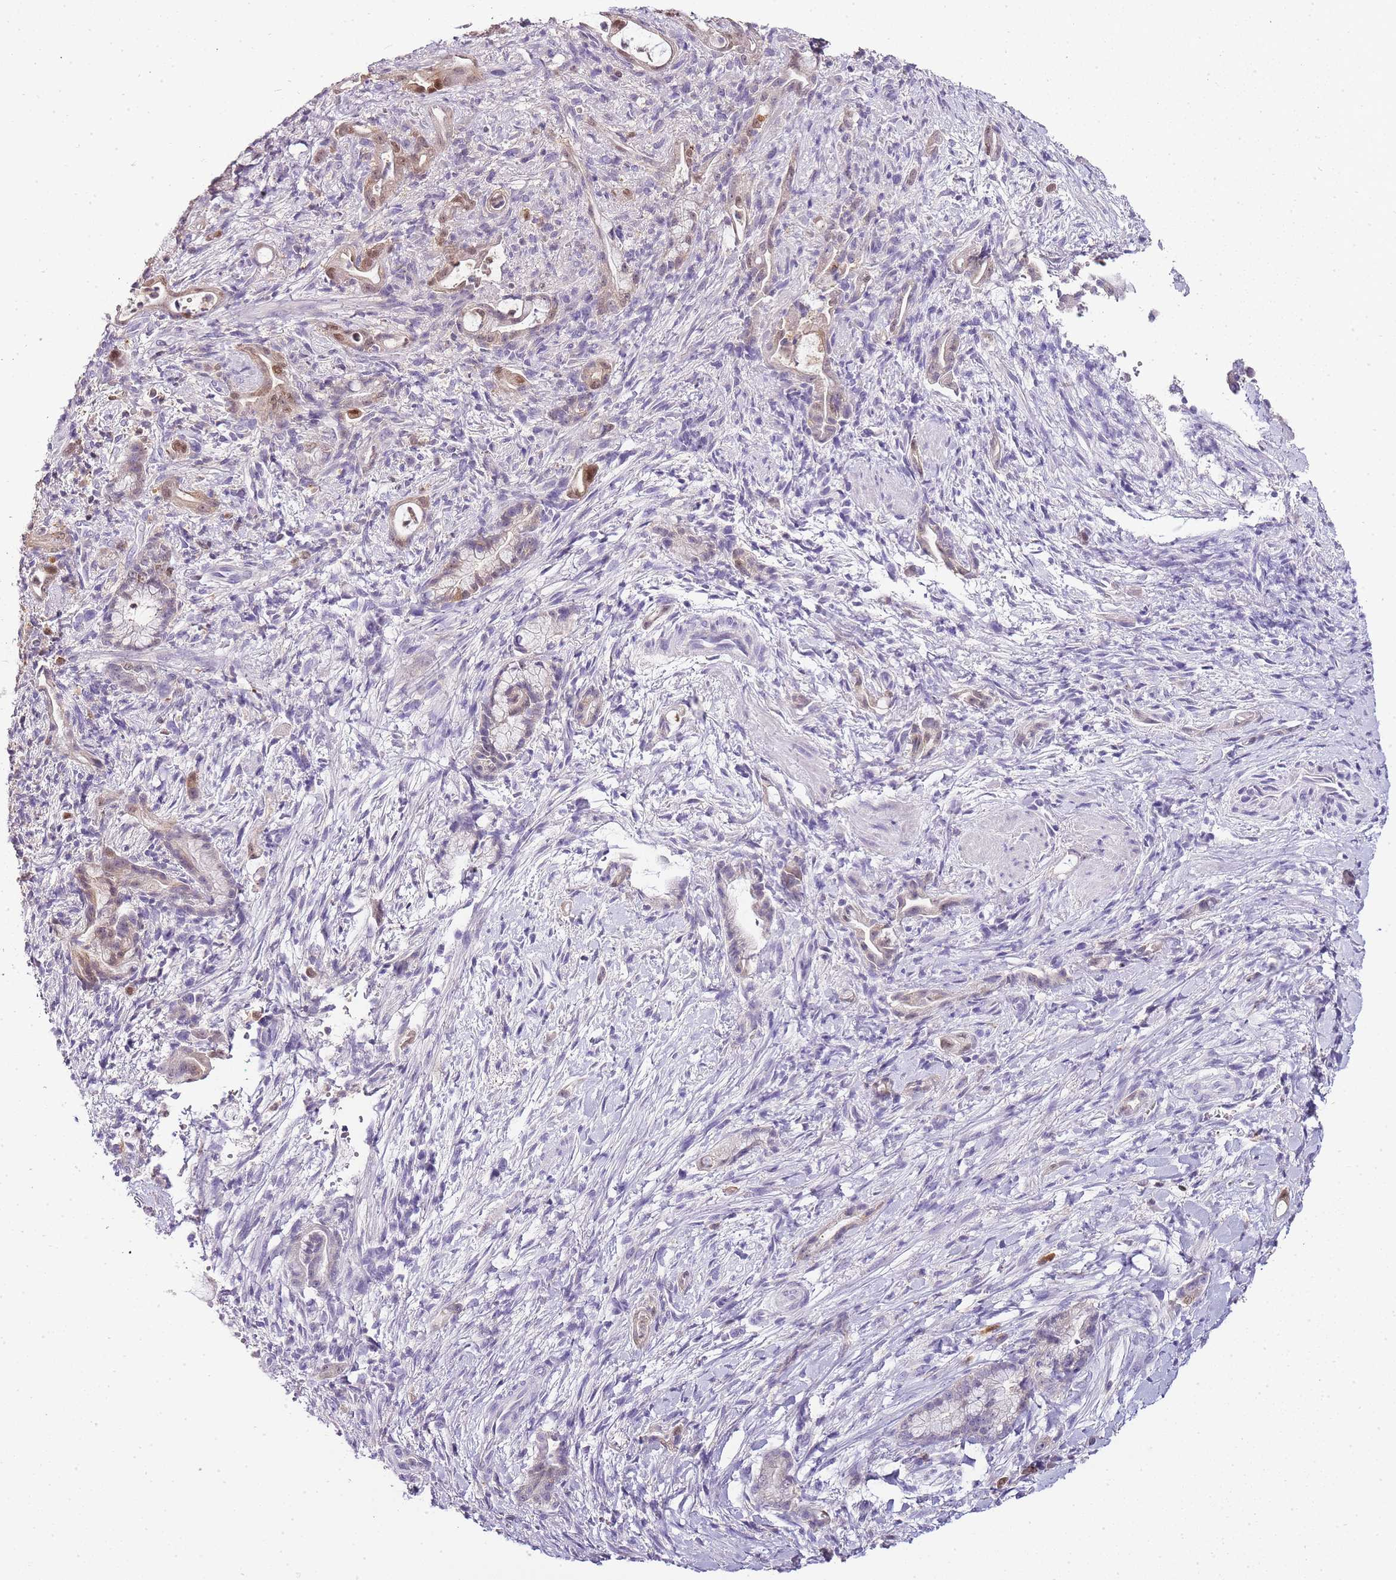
{"staining": {"intensity": "weak", "quantity": "25%-75%", "location": "cytoplasmic/membranous,nuclear"}, "tissue": "pancreatic cancer", "cell_type": "Tumor cells", "image_type": "cancer", "snomed": [{"axis": "morphology", "description": "Normal tissue, NOS"}, {"axis": "morphology", "description": "Adenocarcinoma, NOS"}, {"axis": "topography", "description": "Pancreas"}], "caption": "Adenocarcinoma (pancreatic) stained with DAB (3,3'-diaminobenzidine) immunohistochemistry (IHC) displays low levels of weak cytoplasmic/membranous and nuclear positivity in approximately 25%-75% of tumor cells. (DAB = brown stain, brightfield microscopy at high magnification).", "gene": "ZBP1", "patient": {"sex": "female", "age": 55}}